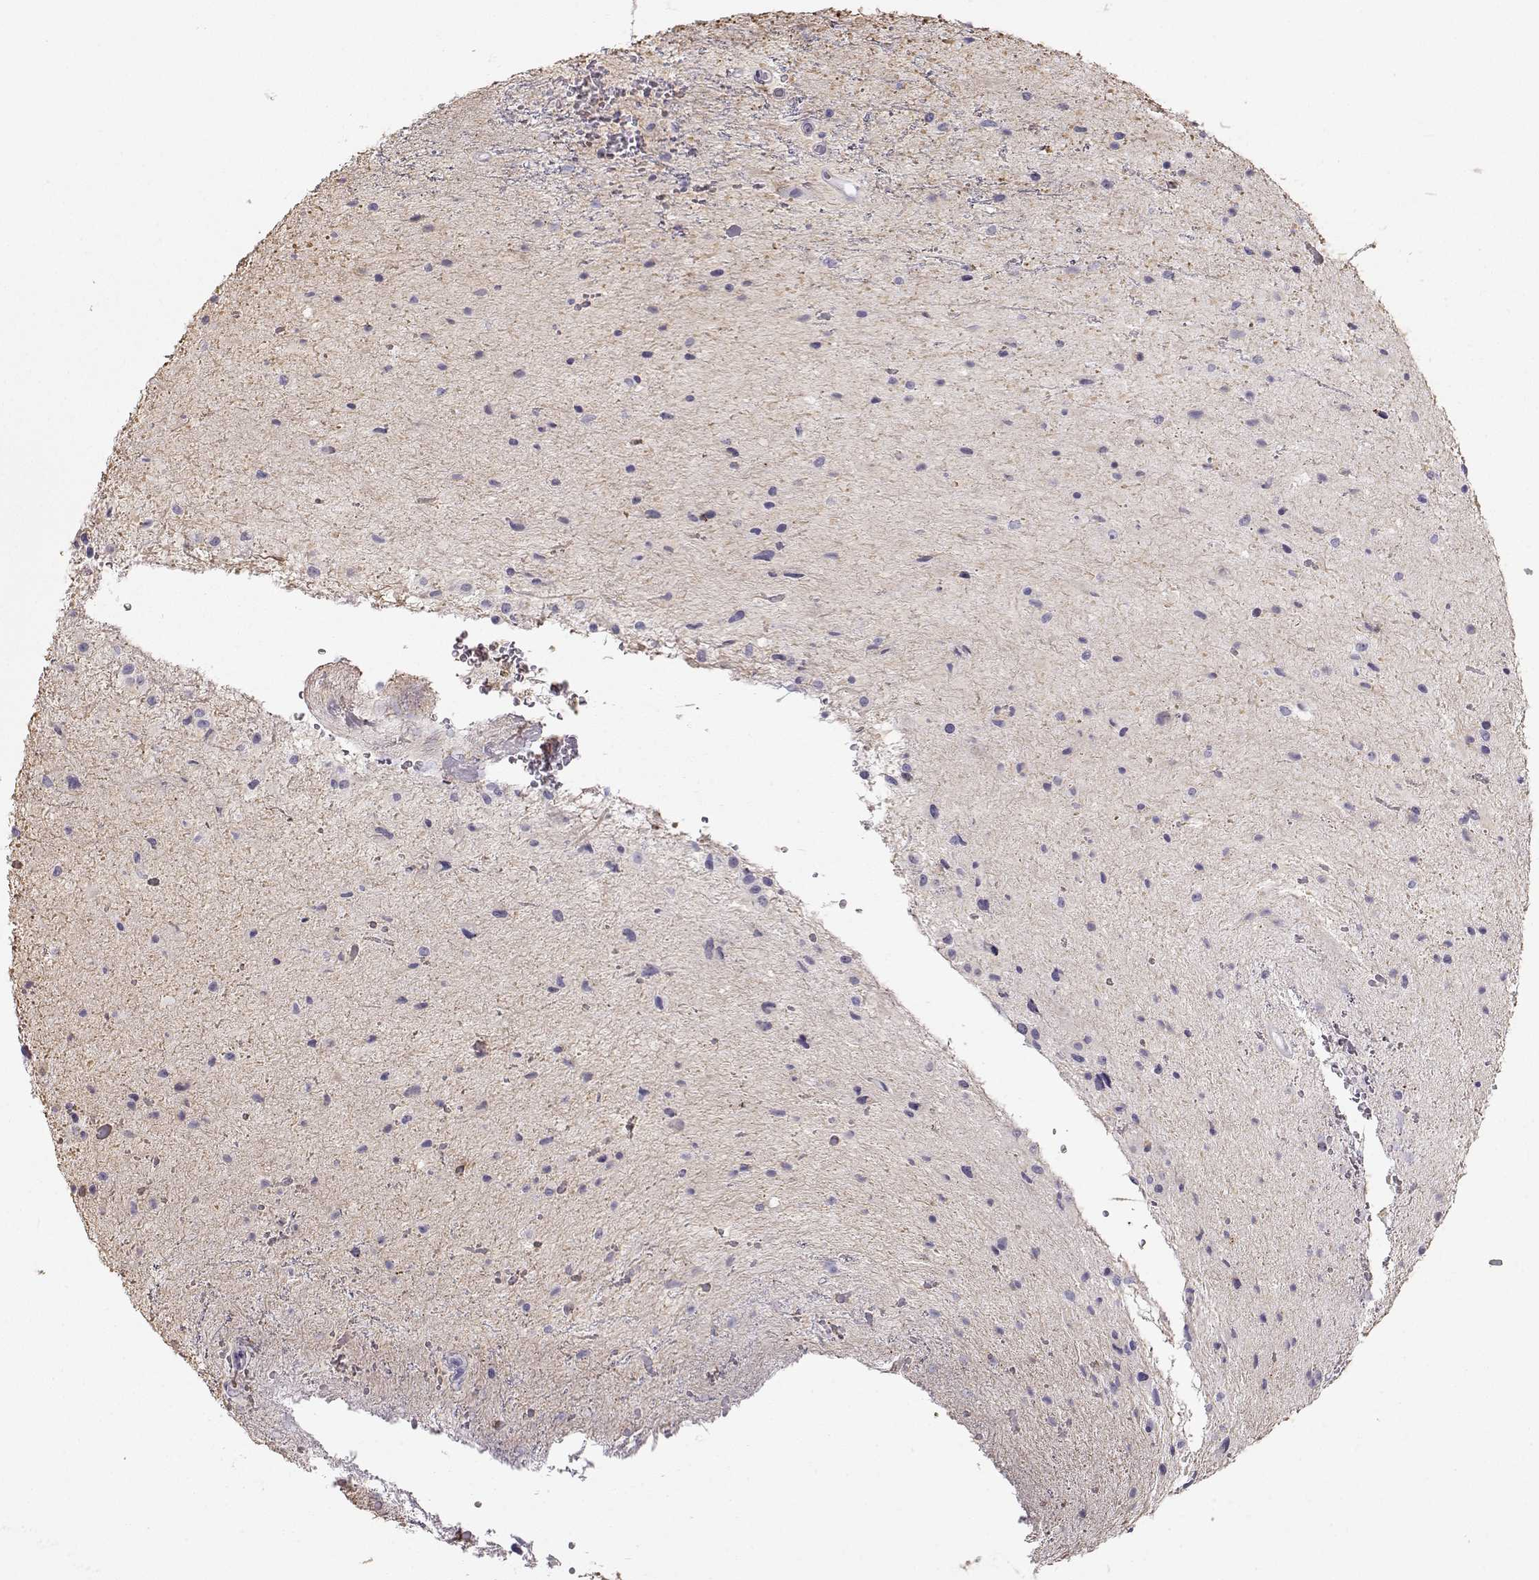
{"staining": {"intensity": "negative", "quantity": "none", "location": "none"}, "tissue": "glioma", "cell_type": "Tumor cells", "image_type": "cancer", "snomed": [{"axis": "morphology", "description": "Glioma, malignant, Low grade"}, {"axis": "topography", "description": "Cerebellum"}], "caption": "Malignant glioma (low-grade) was stained to show a protein in brown. There is no significant positivity in tumor cells.", "gene": "SLITRK3", "patient": {"sex": "female", "age": 14}}